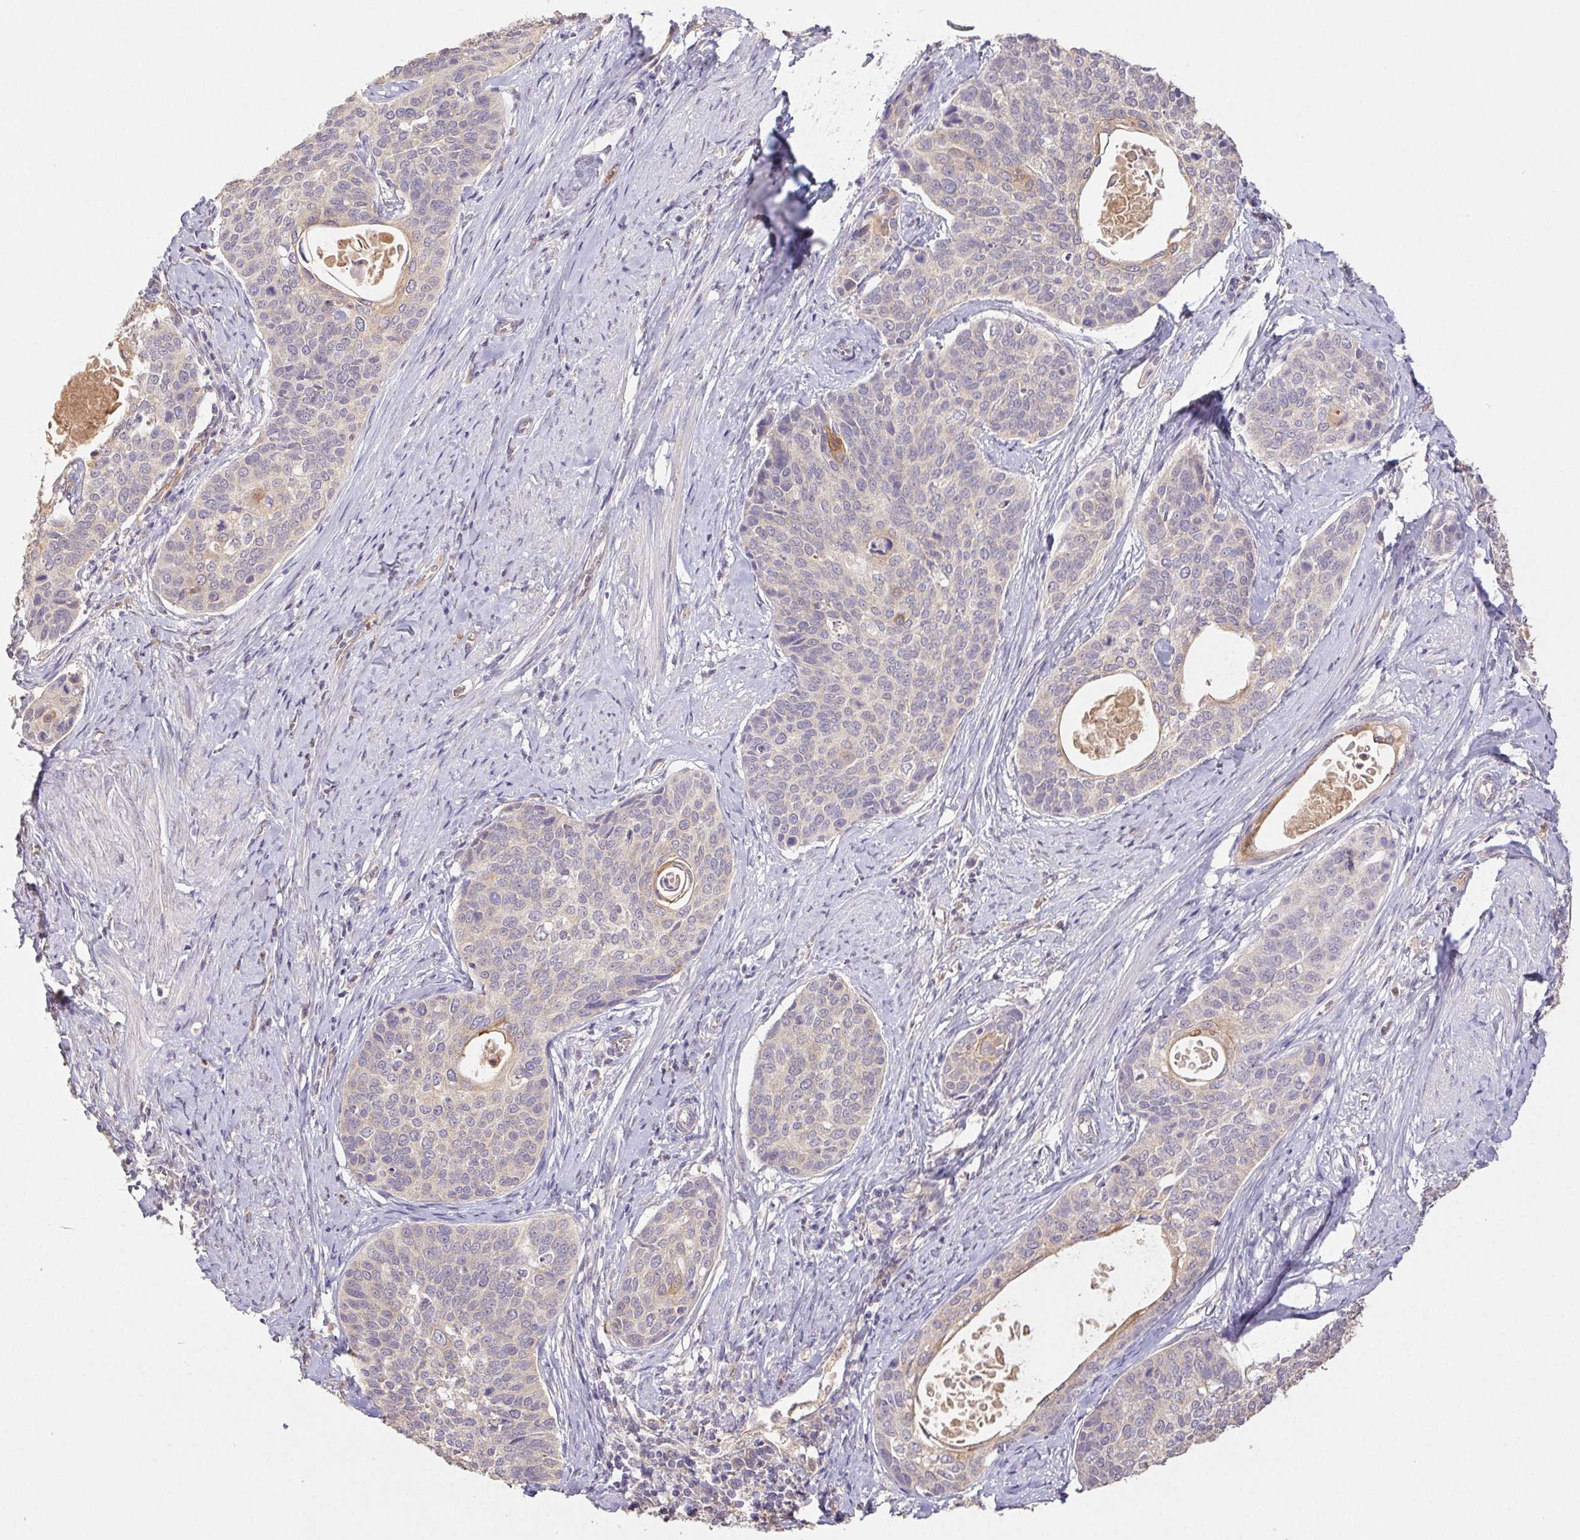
{"staining": {"intensity": "negative", "quantity": "none", "location": "none"}, "tissue": "cervical cancer", "cell_type": "Tumor cells", "image_type": "cancer", "snomed": [{"axis": "morphology", "description": "Squamous cell carcinoma, NOS"}, {"axis": "topography", "description": "Cervix"}], "caption": "The immunohistochemistry photomicrograph has no significant expression in tumor cells of cervical squamous cell carcinoma tissue.", "gene": "RAB11A", "patient": {"sex": "female", "age": 69}}